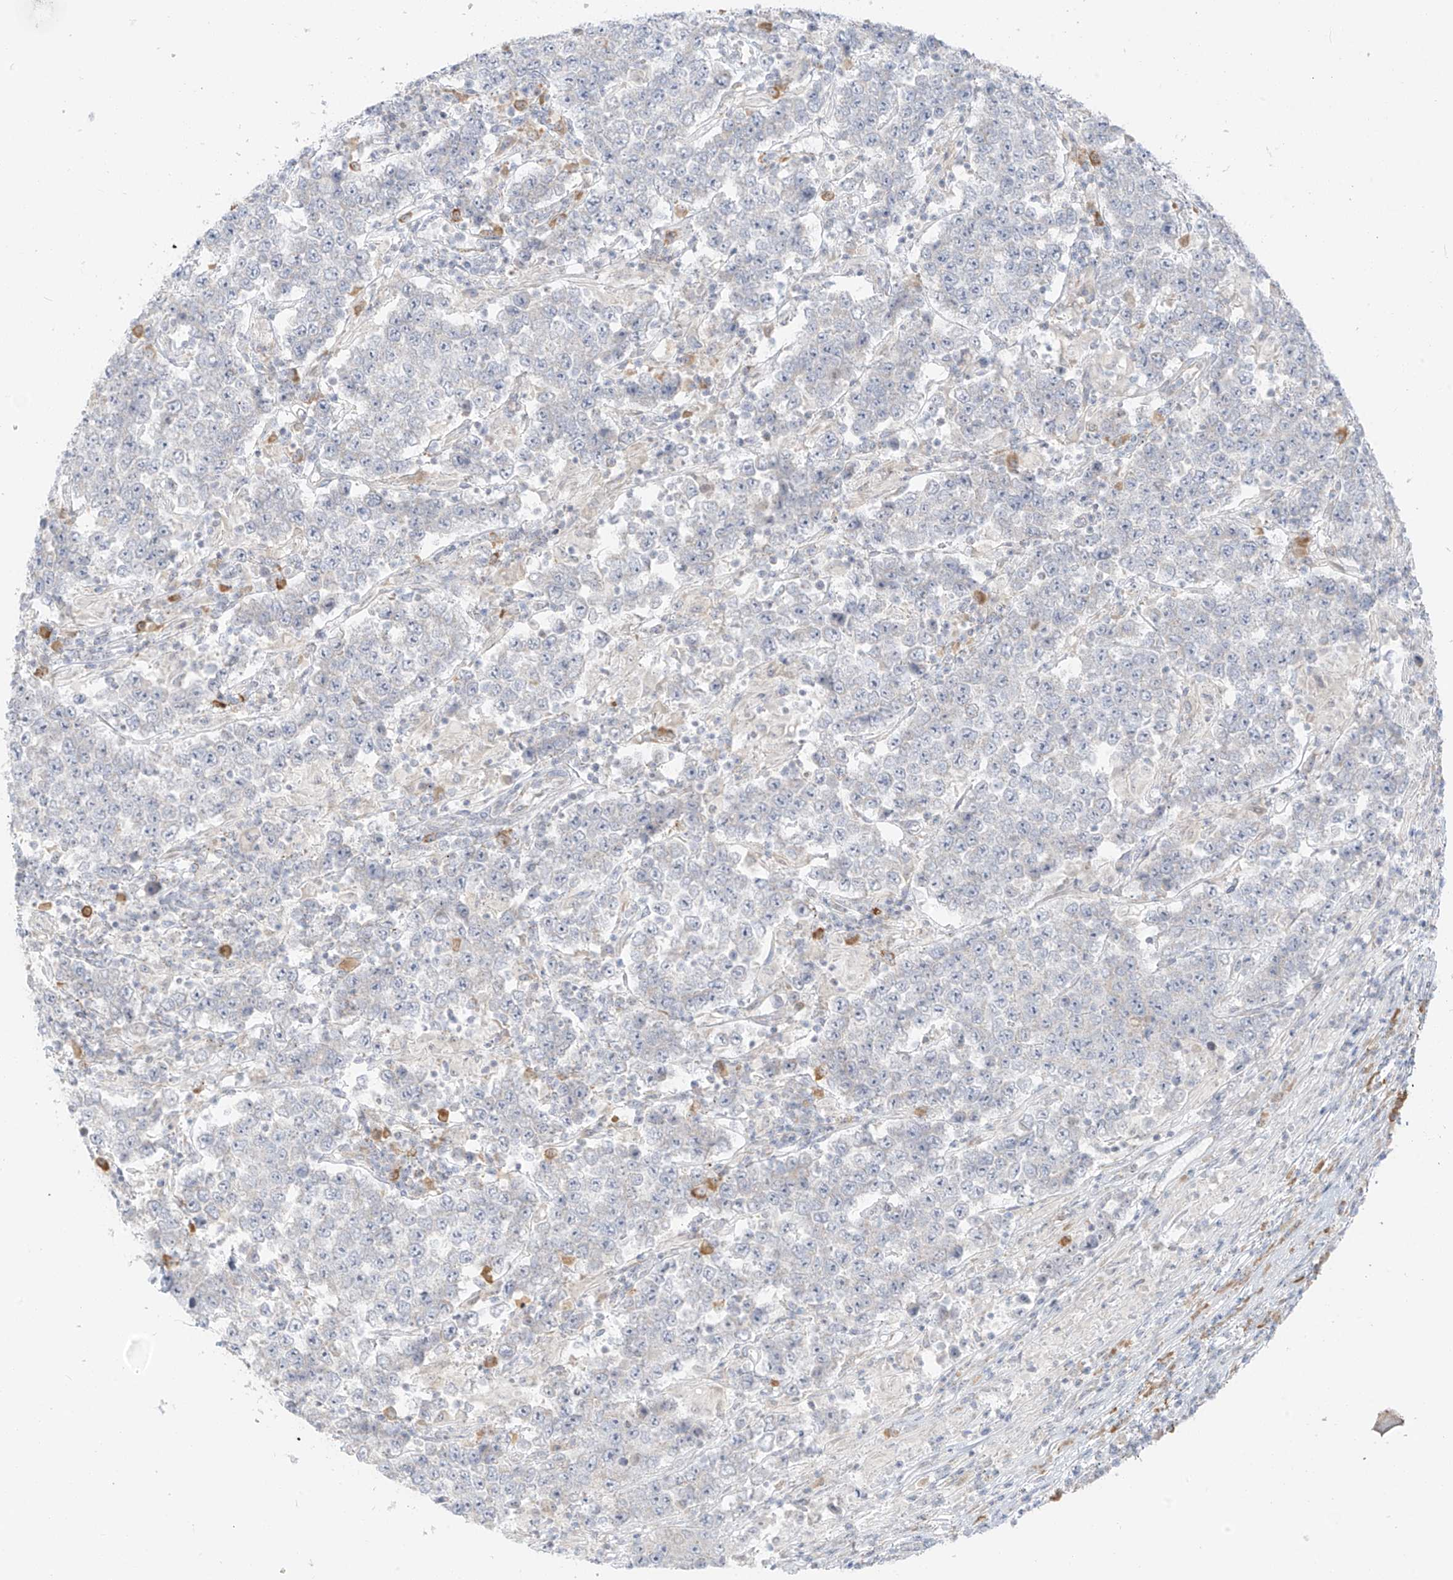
{"staining": {"intensity": "negative", "quantity": "none", "location": "none"}, "tissue": "testis cancer", "cell_type": "Tumor cells", "image_type": "cancer", "snomed": [{"axis": "morphology", "description": "Normal tissue, NOS"}, {"axis": "morphology", "description": "Urothelial carcinoma, High grade"}, {"axis": "morphology", "description": "Seminoma, NOS"}, {"axis": "morphology", "description": "Carcinoma, Embryonal, NOS"}, {"axis": "topography", "description": "Urinary bladder"}, {"axis": "topography", "description": "Testis"}], "caption": "Immunohistochemistry photomicrograph of neoplastic tissue: human testis cancer stained with DAB (3,3'-diaminobenzidine) exhibits no significant protein positivity in tumor cells.", "gene": "UST", "patient": {"sex": "male", "age": 41}}